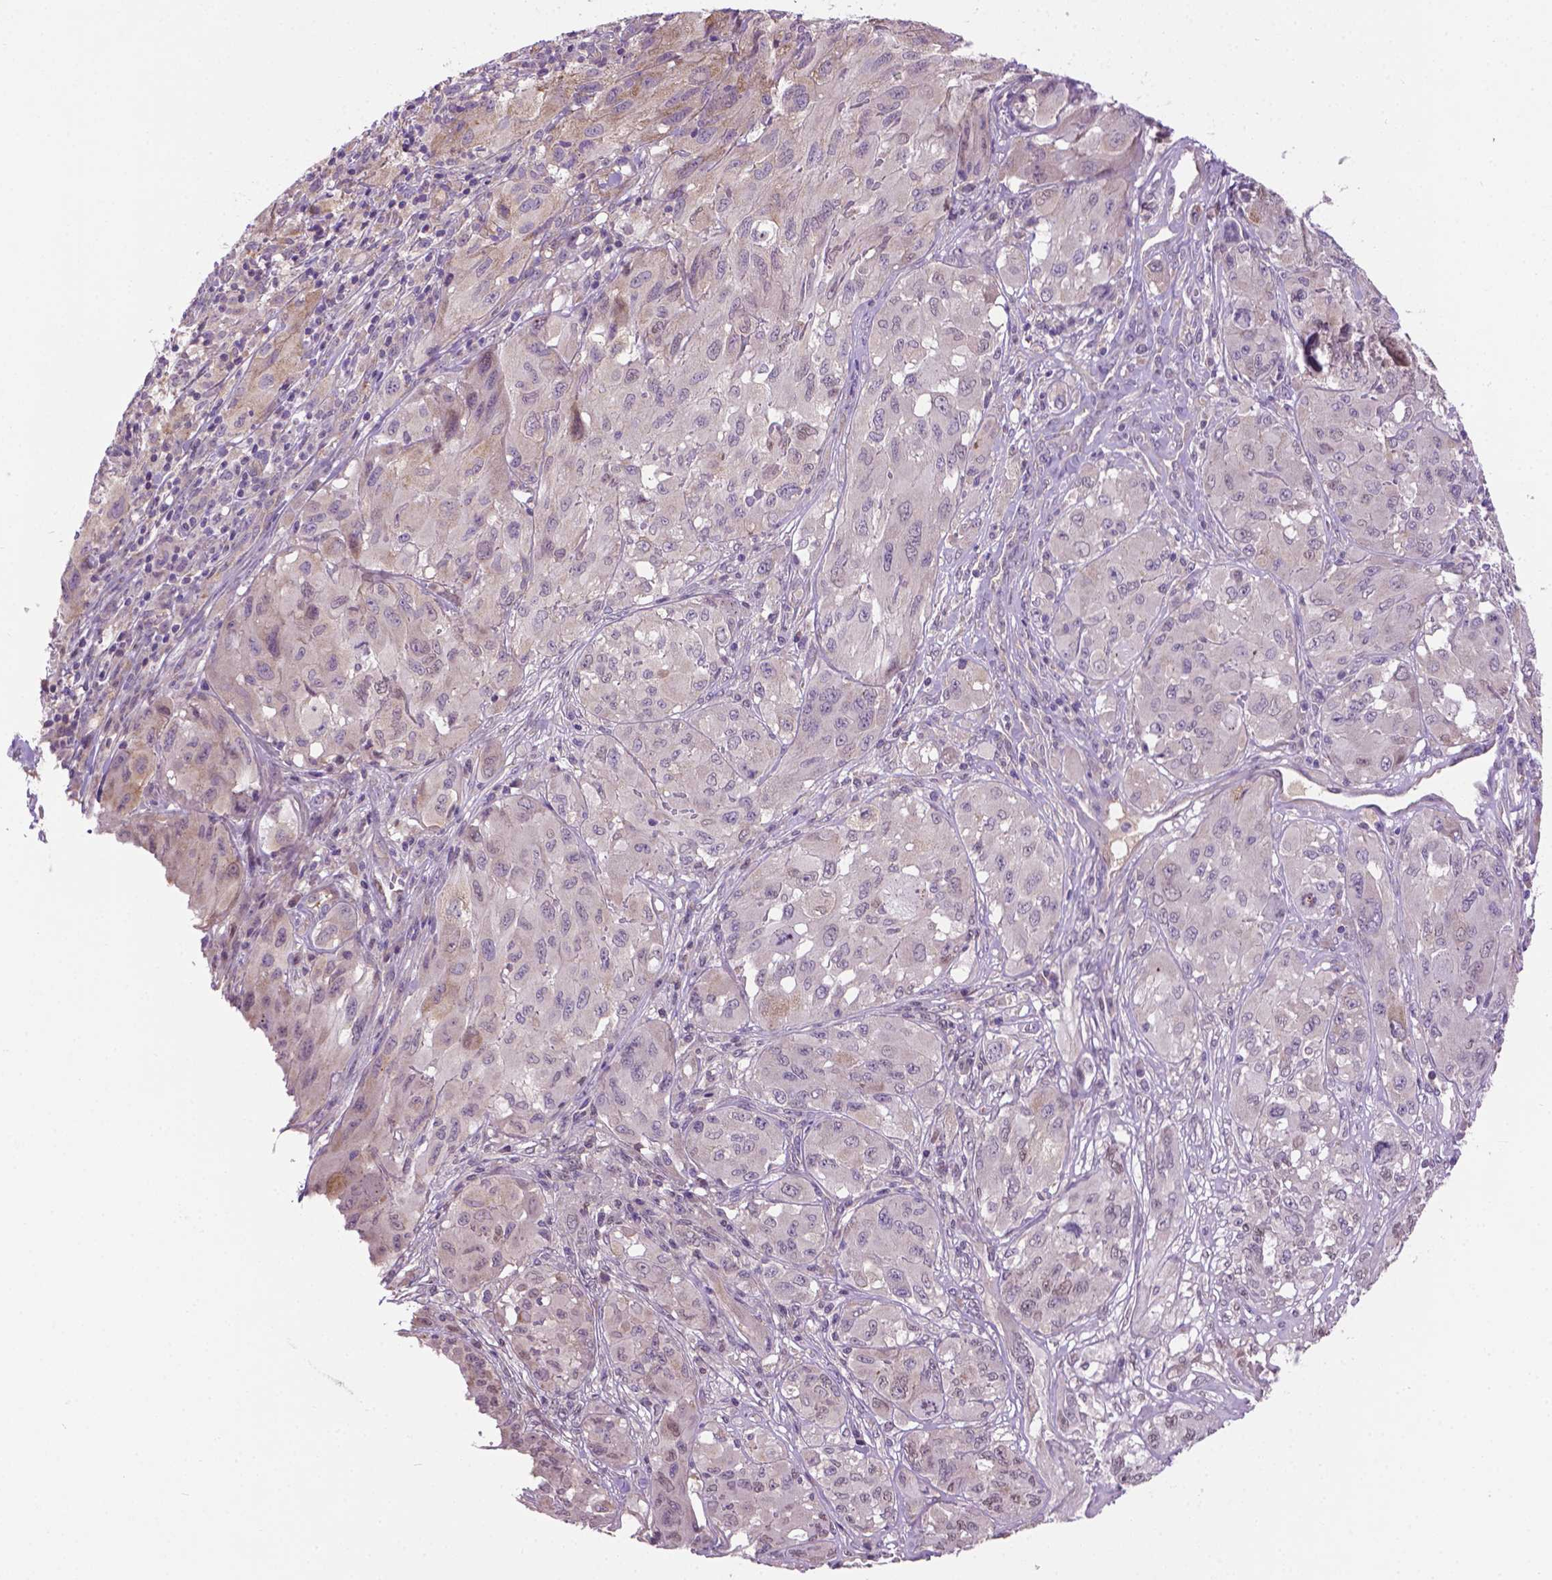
{"staining": {"intensity": "negative", "quantity": "none", "location": "none"}, "tissue": "melanoma", "cell_type": "Tumor cells", "image_type": "cancer", "snomed": [{"axis": "morphology", "description": "Malignant melanoma, NOS"}, {"axis": "topography", "description": "Skin"}], "caption": "Image shows no protein expression in tumor cells of melanoma tissue.", "gene": "IRF6", "patient": {"sex": "female", "age": 91}}